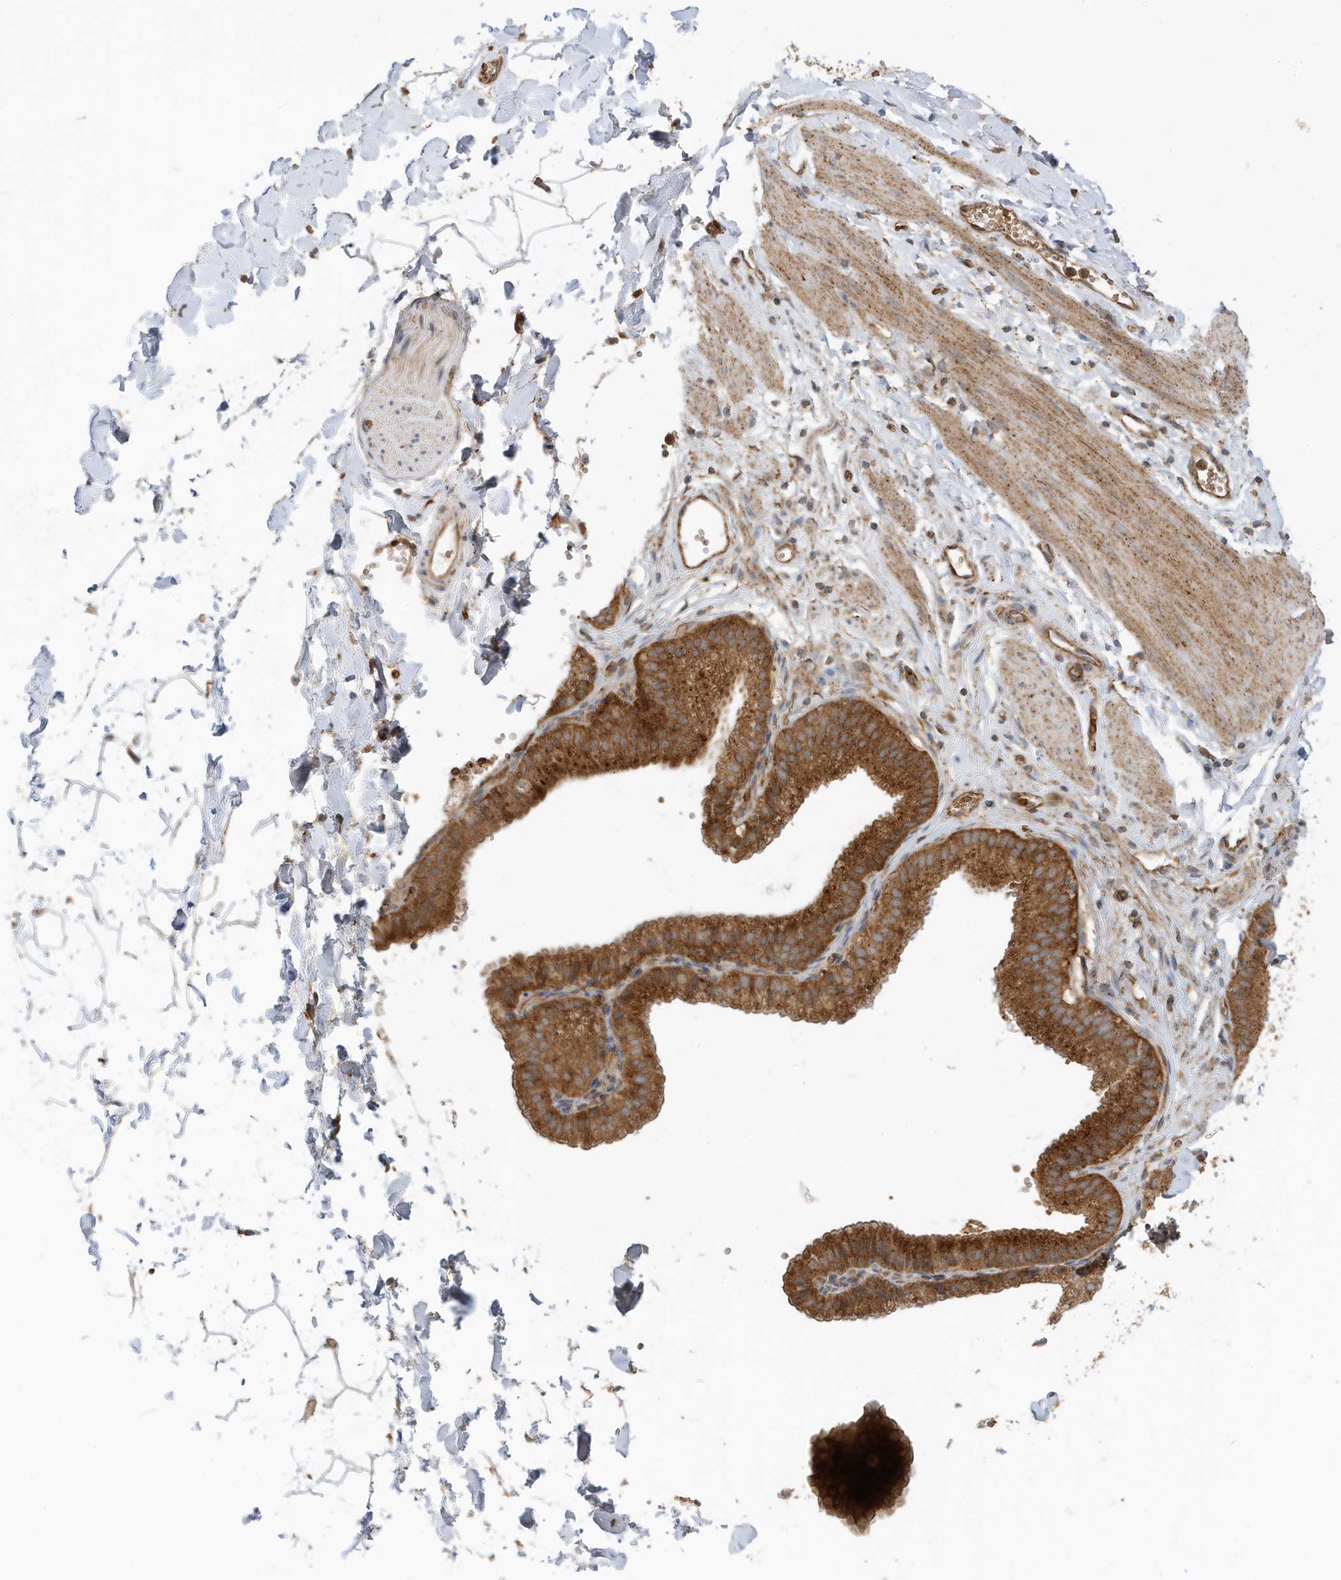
{"staining": {"intensity": "moderate", "quantity": ">75%", "location": "cytoplasmic/membranous"}, "tissue": "adipose tissue", "cell_type": "Adipocytes", "image_type": "normal", "snomed": [{"axis": "morphology", "description": "Normal tissue, NOS"}, {"axis": "topography", "description": "Gallbladder"}, {"axis": "topography", "description": "Peripheral nerve tissue"}], "caption": "IHC of benign human adipose tissue shows medium levels of moderate cytoplasmic/membranous positivity in about >75% of adipocytes.", "gene": "FYCO1", "patient": {"sex": "male", "age": 38}}